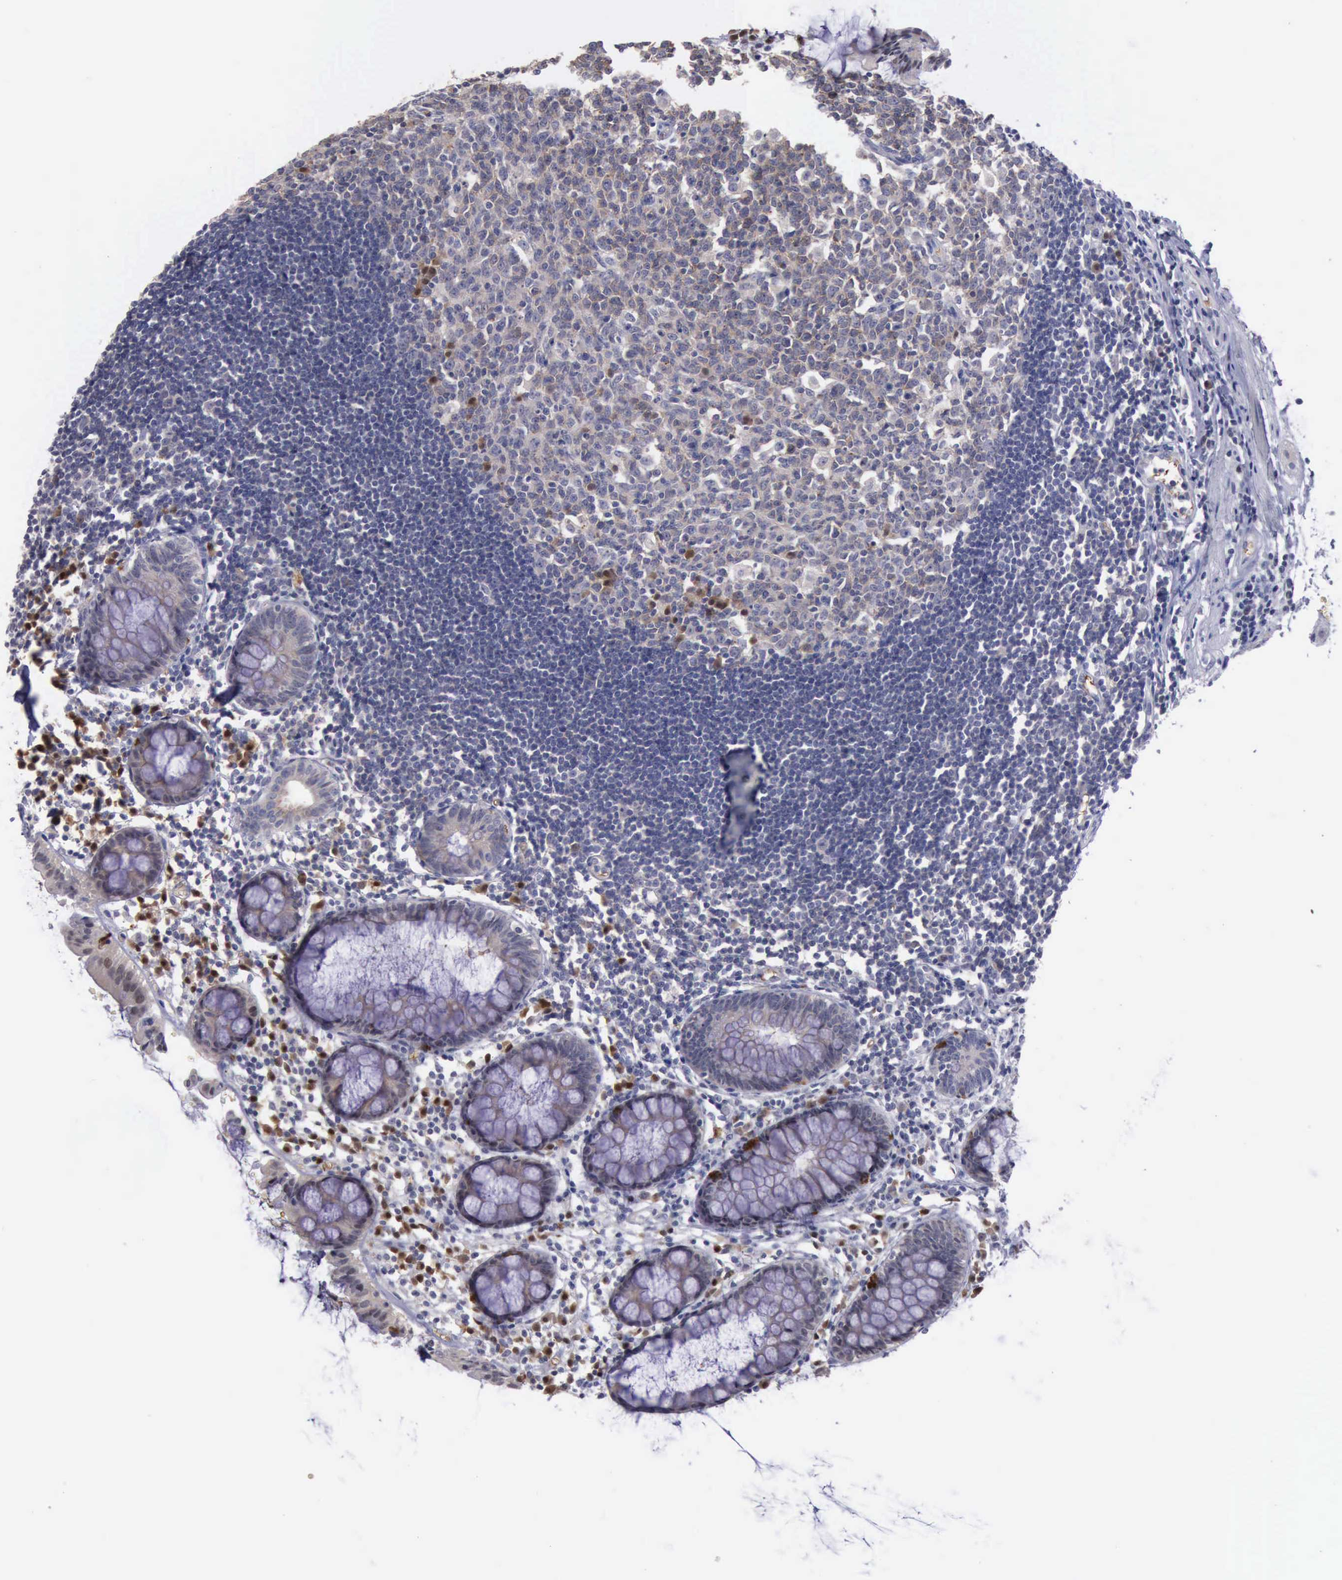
{"staining": {"intensity": "strong", "quantity": "<25%", "location": "cytoplasmic/membranous"}, "tissue": "rectum", "cell_type": "Glandular cells", "image_type": "normal", "snomed": [{"axis": "morphology", "description": "Normal tissue, NOS"}, {"axis": "topography", "description": "Rectum"}], "caption": "Strong cytoplasmic/membranous expression for a protein is seen in about <25% of glandular cells of normal rectum using immunohistochemistry (IHC).", "gene": "CEP128", "patient": {"sex": "female", "age": 66}}